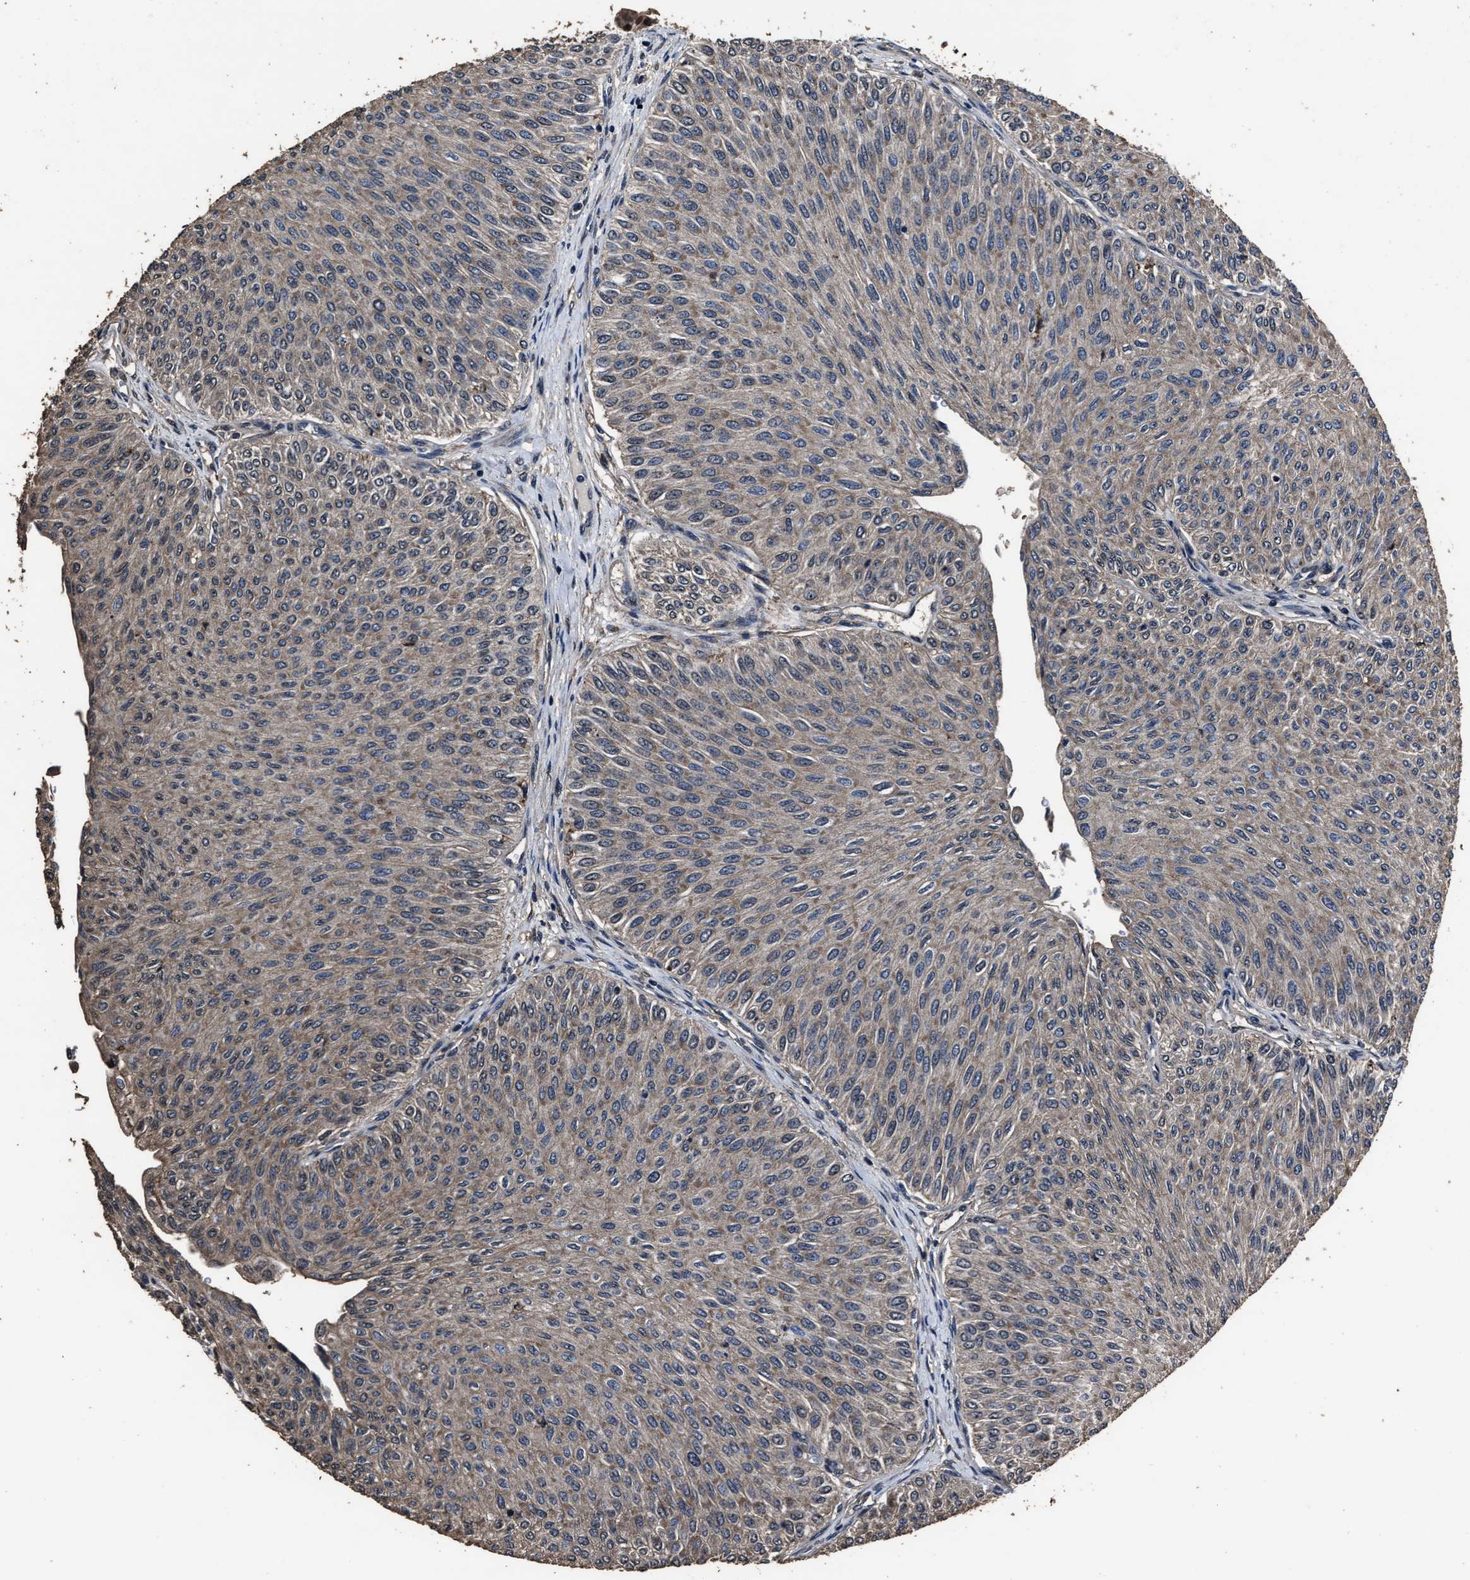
{"staining": {"intensity": "weak", "quantity": ">75%", "location": "cytoplasmic/membranous"}, "tissue": "urothelial cancer", "cell_type": "Tumor cells", "image_type": "cancer", "snomed": [{"axis": "morphology", "description": "Urothelial carcinoma, Low grade"}, {"axis": "topography", "description": "Urinary bladder"}], "caption": "A high-resolution photomicrograph shows IHC staining of urothelial carcinoma (low-grade), which exhibits weak cytoplasmic/membranous positivity in about >75% of tumor cells. The staining was performed using DAB to visualize the protein expression in brown, while the nuclei were stained in blue with hematoxylin (Magnification: 20x).", "gene": "RSBN1L", "patient": {"sex": "male", "age": 78}}